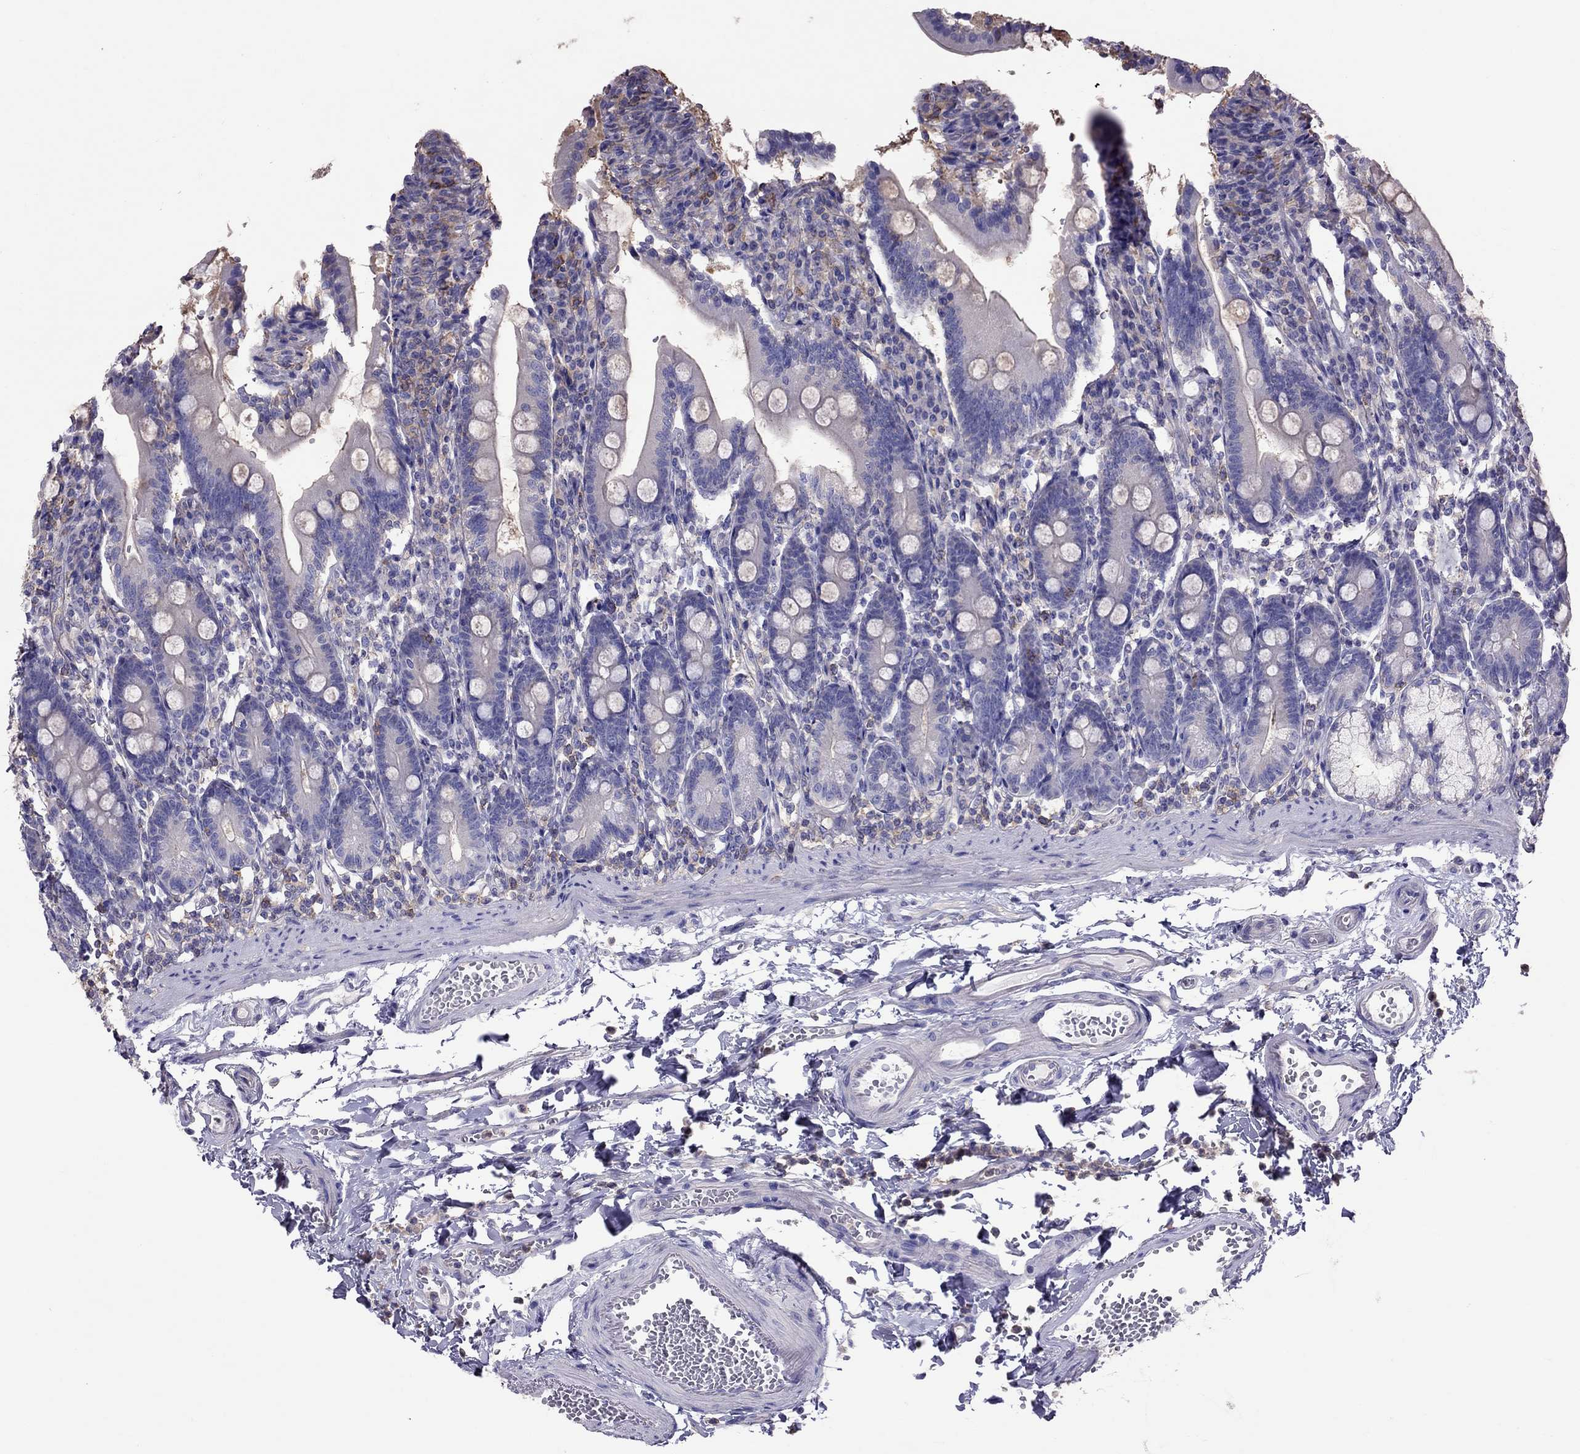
{"staining": {"intensity": "negative", "quantity": "none", "location": "none"}, "tissue": "duodenum", "cell_type": "Glandular cells", "image_type": "normal", "snomed": [{"axis": "morphology", "description": "Normal tissue, NOS"}, {"axis": "topography", "description": "Duodenum"}], "caption": "A high-resolution histopathology image shows immunohistochemistry staining of benign duodenum, which reveals no significant staining in glandular cells. The staining is performed using DAB brown chromogen with nuclei counter-stained in using hematoxylin.", "gene": "TEX22", "patient": {"sex": "female", "age": 67}}